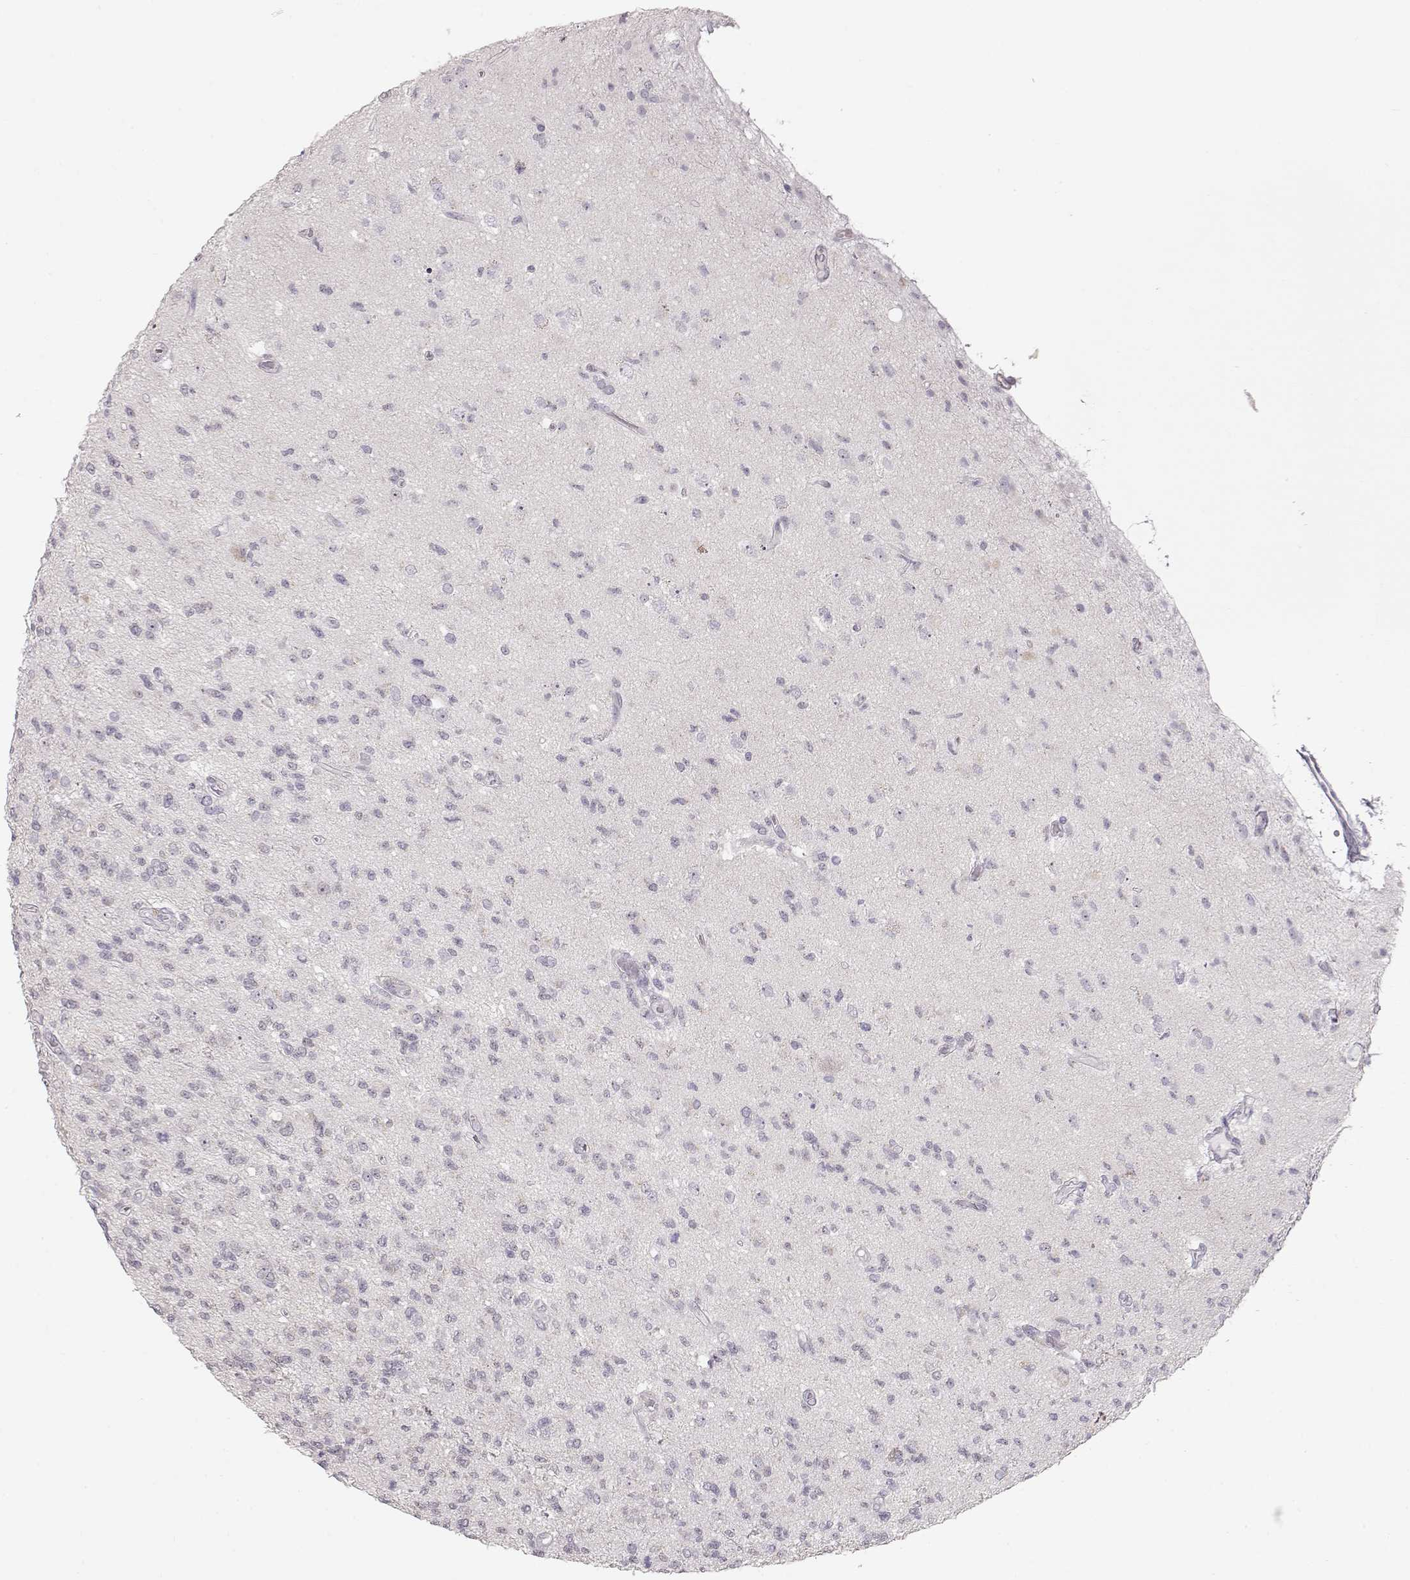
{"staining": {"intensity": "negative", "quantity": "none", "location": "none"}, "tissue": "glioma", "cell_type": "Tumor cells", "image_type": "cancer", "snomed": [{"axis": "morphology", "description": "Glioma, malignant, High grade"}, {"axis": "topography", "description": "Brain"}], "caption": "This is an immunohistochemistry micrograph of high-grade glioma (malignant). There is no expression in tumor cells.", "gene": "FAM205A", "patient": {"sex": "male", "age": 56}}